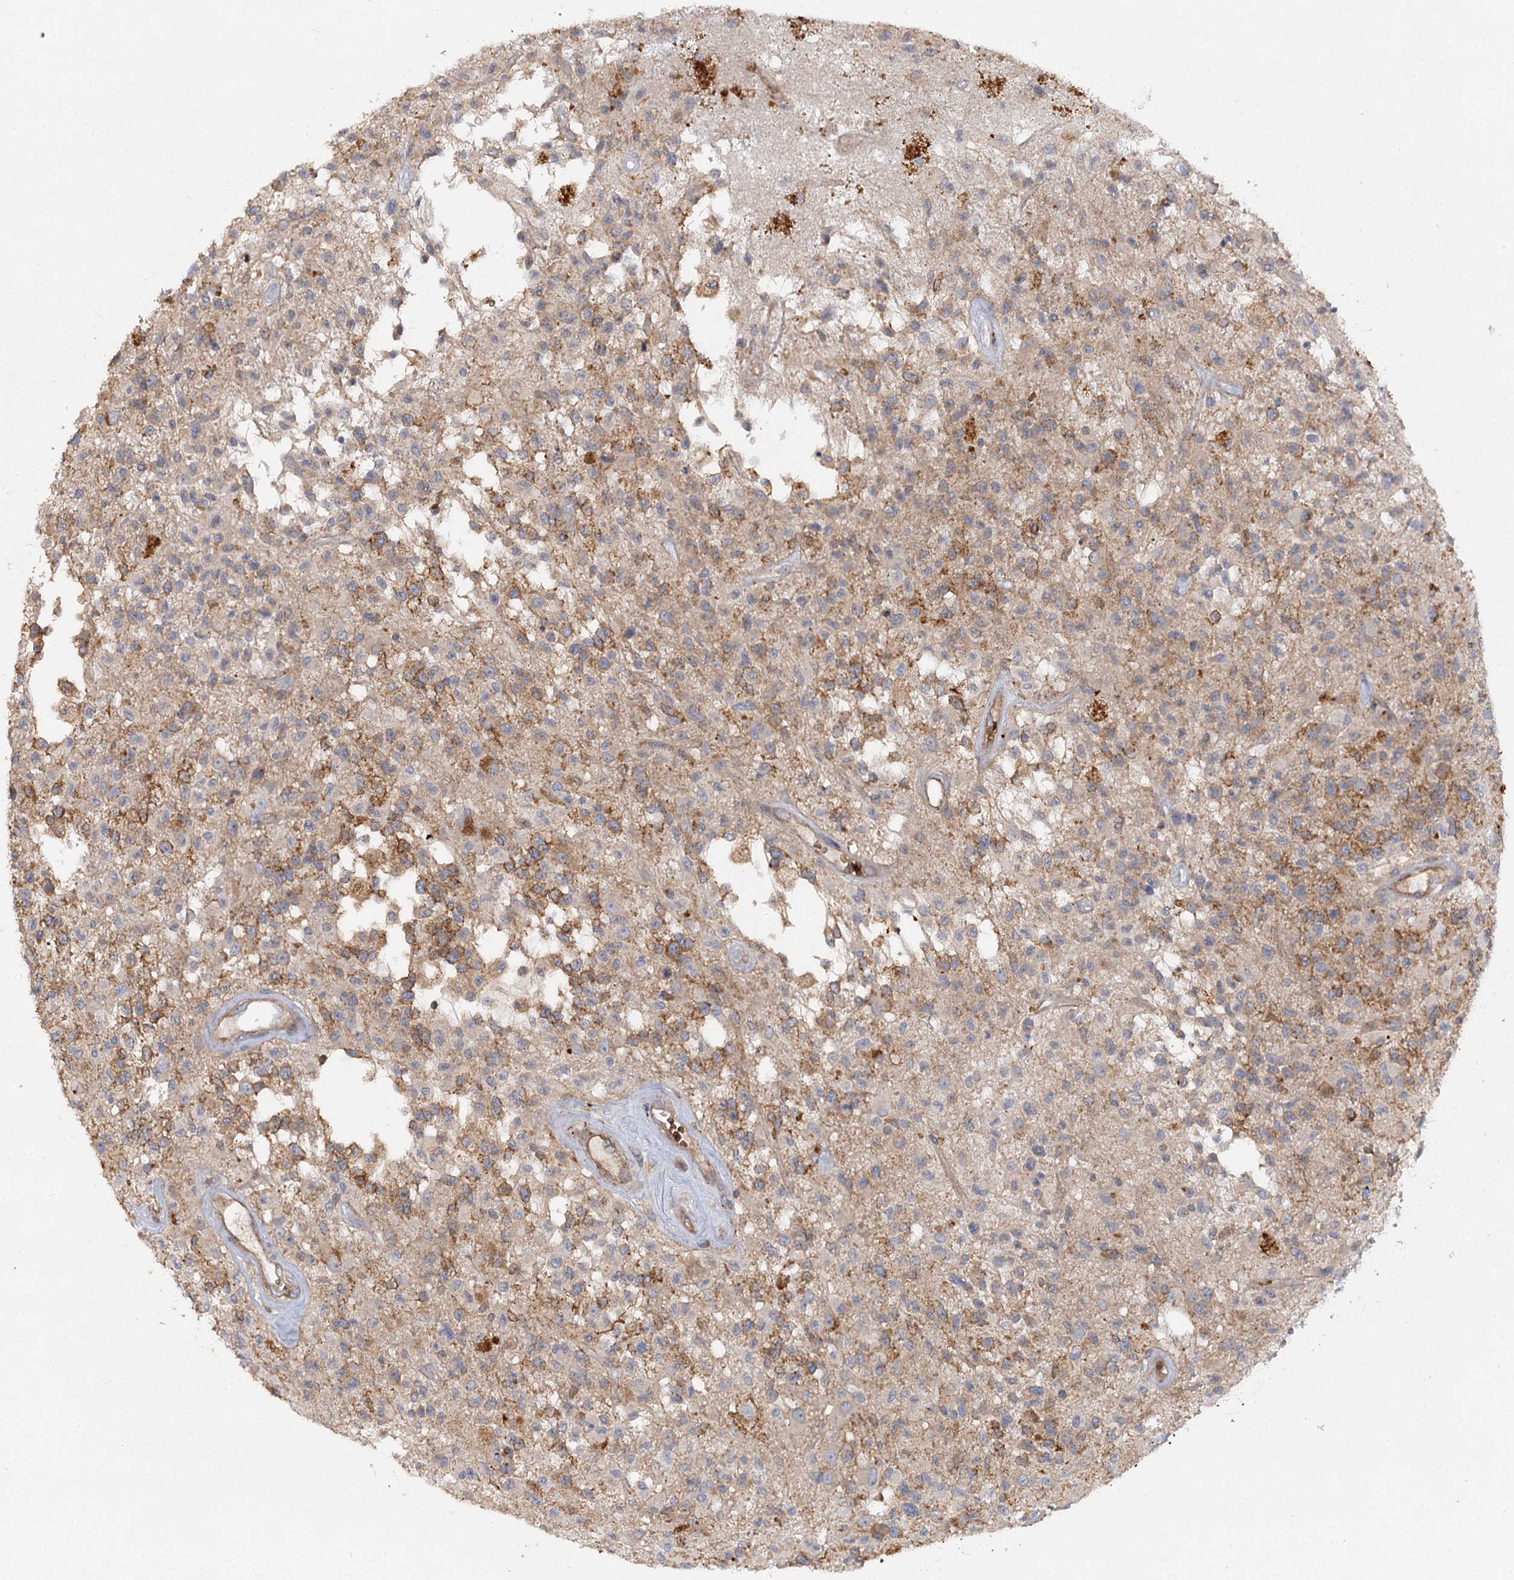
{"staining": {"intensity": "moderate", "quantity": ">75%", "location": "cytoplasmic/membranous"}, "tissue": "glioma", "cell_type": "Tumor cells", "image_type": "cancer", "snomed": [{"axis": "morphology", "description": "Glioma, malignant, High grade"}, {"axis": "morphology", "description": "Glioblastoma, NOS"}, {"axis": "topography", "description": "Brain"}], "caption": "A medium amount of moderate cytoplasmic/membranous positivity is identified in approximately >75% of tumor cells in glioblastoma tissue.", "gene": "KIAA0825", "patient": {"sex": "male", "age": 60}}